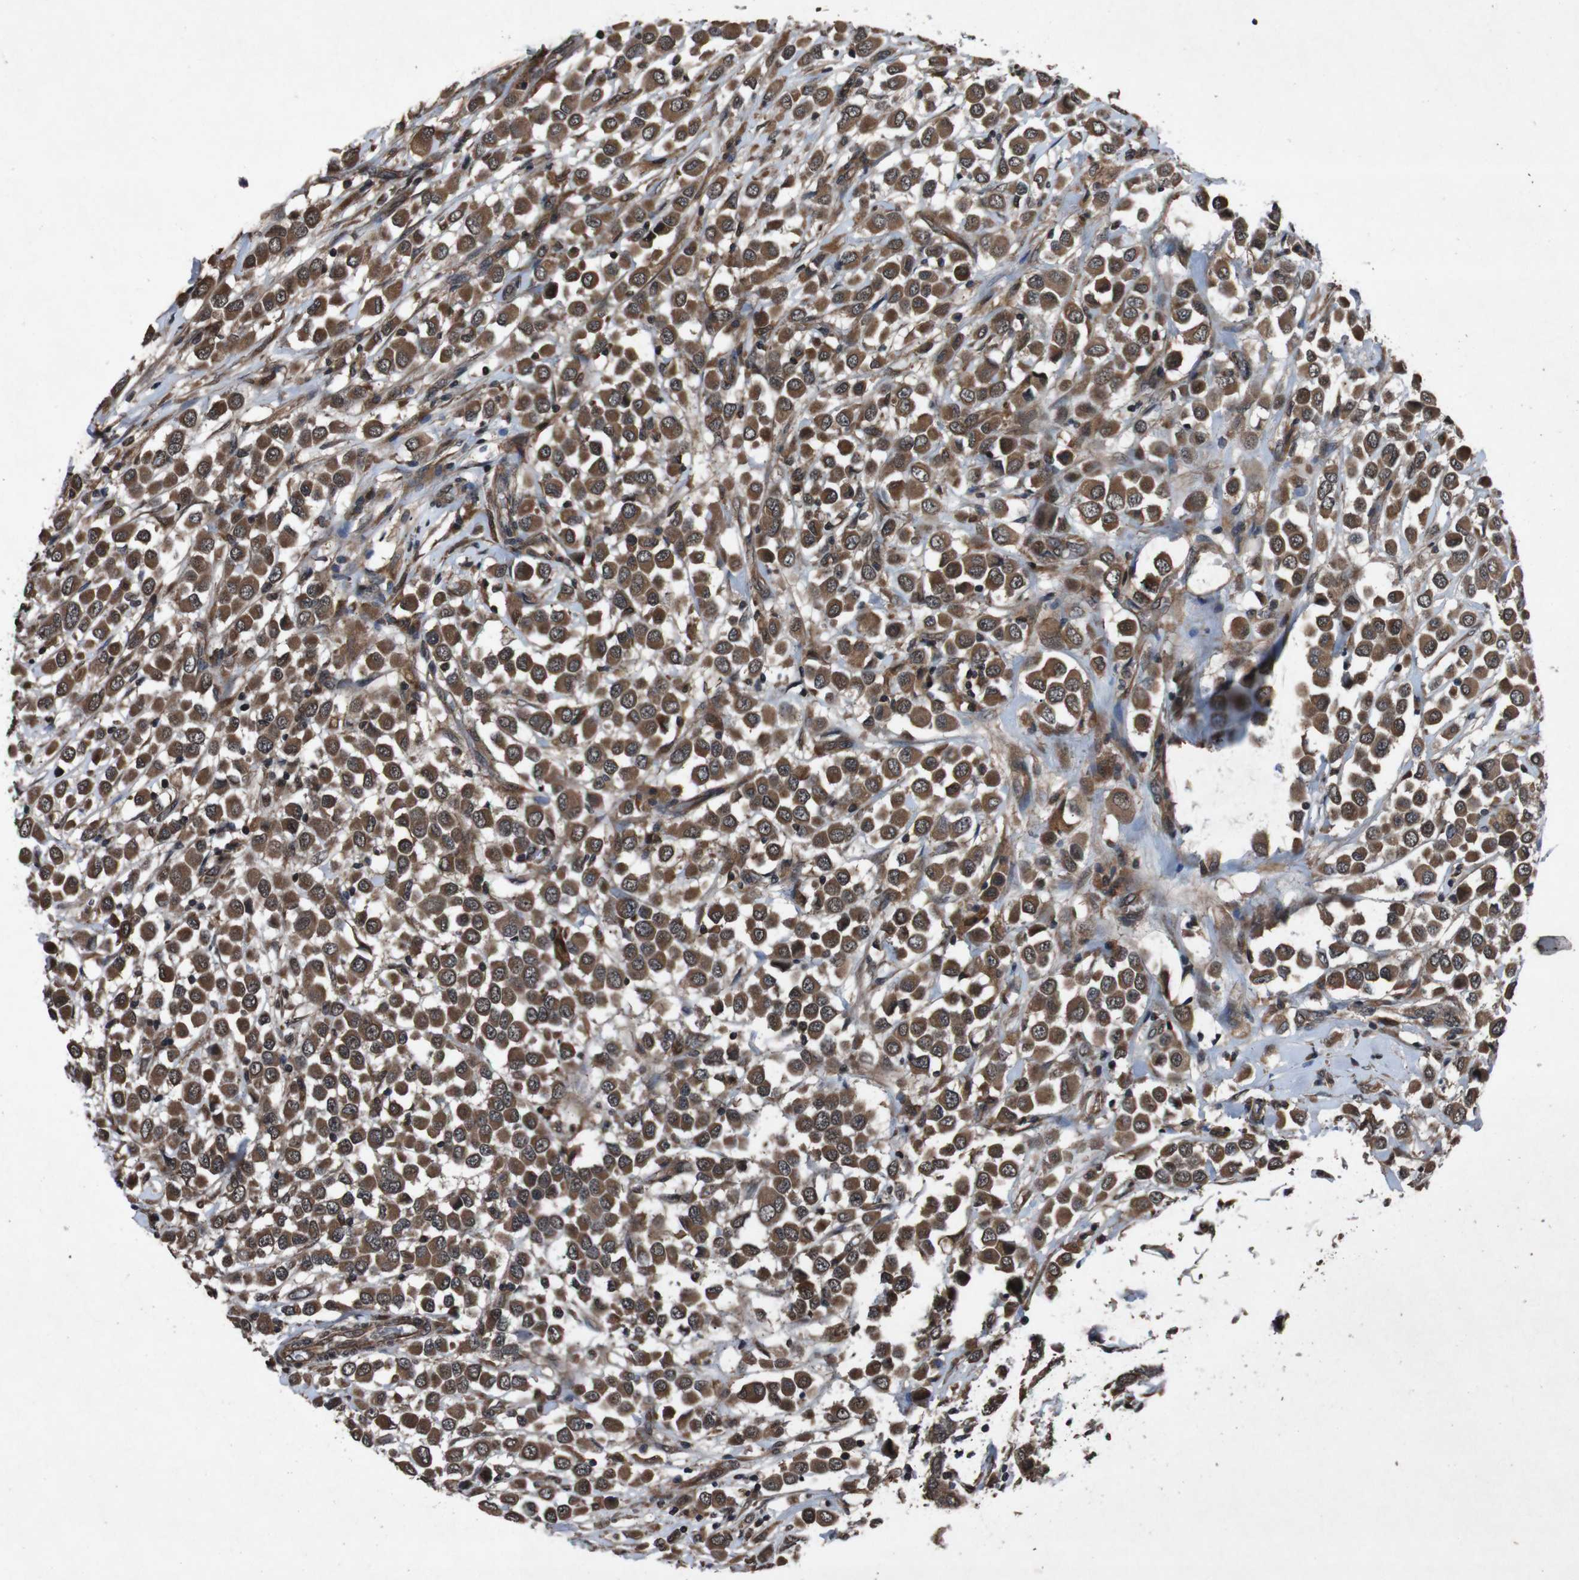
{"staining": {"intensity": "moderate", "quantity": ">75%", "location": "cytoplasmic/membranous"}, "tissue": "breast cancer", "cell_type": "Tumor cells", "image_type": "cancer", "snomed": [{"axis": "morphology", "description": "Duct carcinoma"}, {"axis": "topography", "description": "Breast"}], "caption": "Immunohistochemistry micrograph of neoplastic tissue: breast cancer stained using immunohistochemistry (IHC) exhibits medium levels of moderate protein expression localized specifically in the cytoplasmic/membranous of tumor cells, appearing as a cytoplasmic/membranous brown color.", "gene": "SOCS1", "patient": {"sex": "female", "age": 61}}